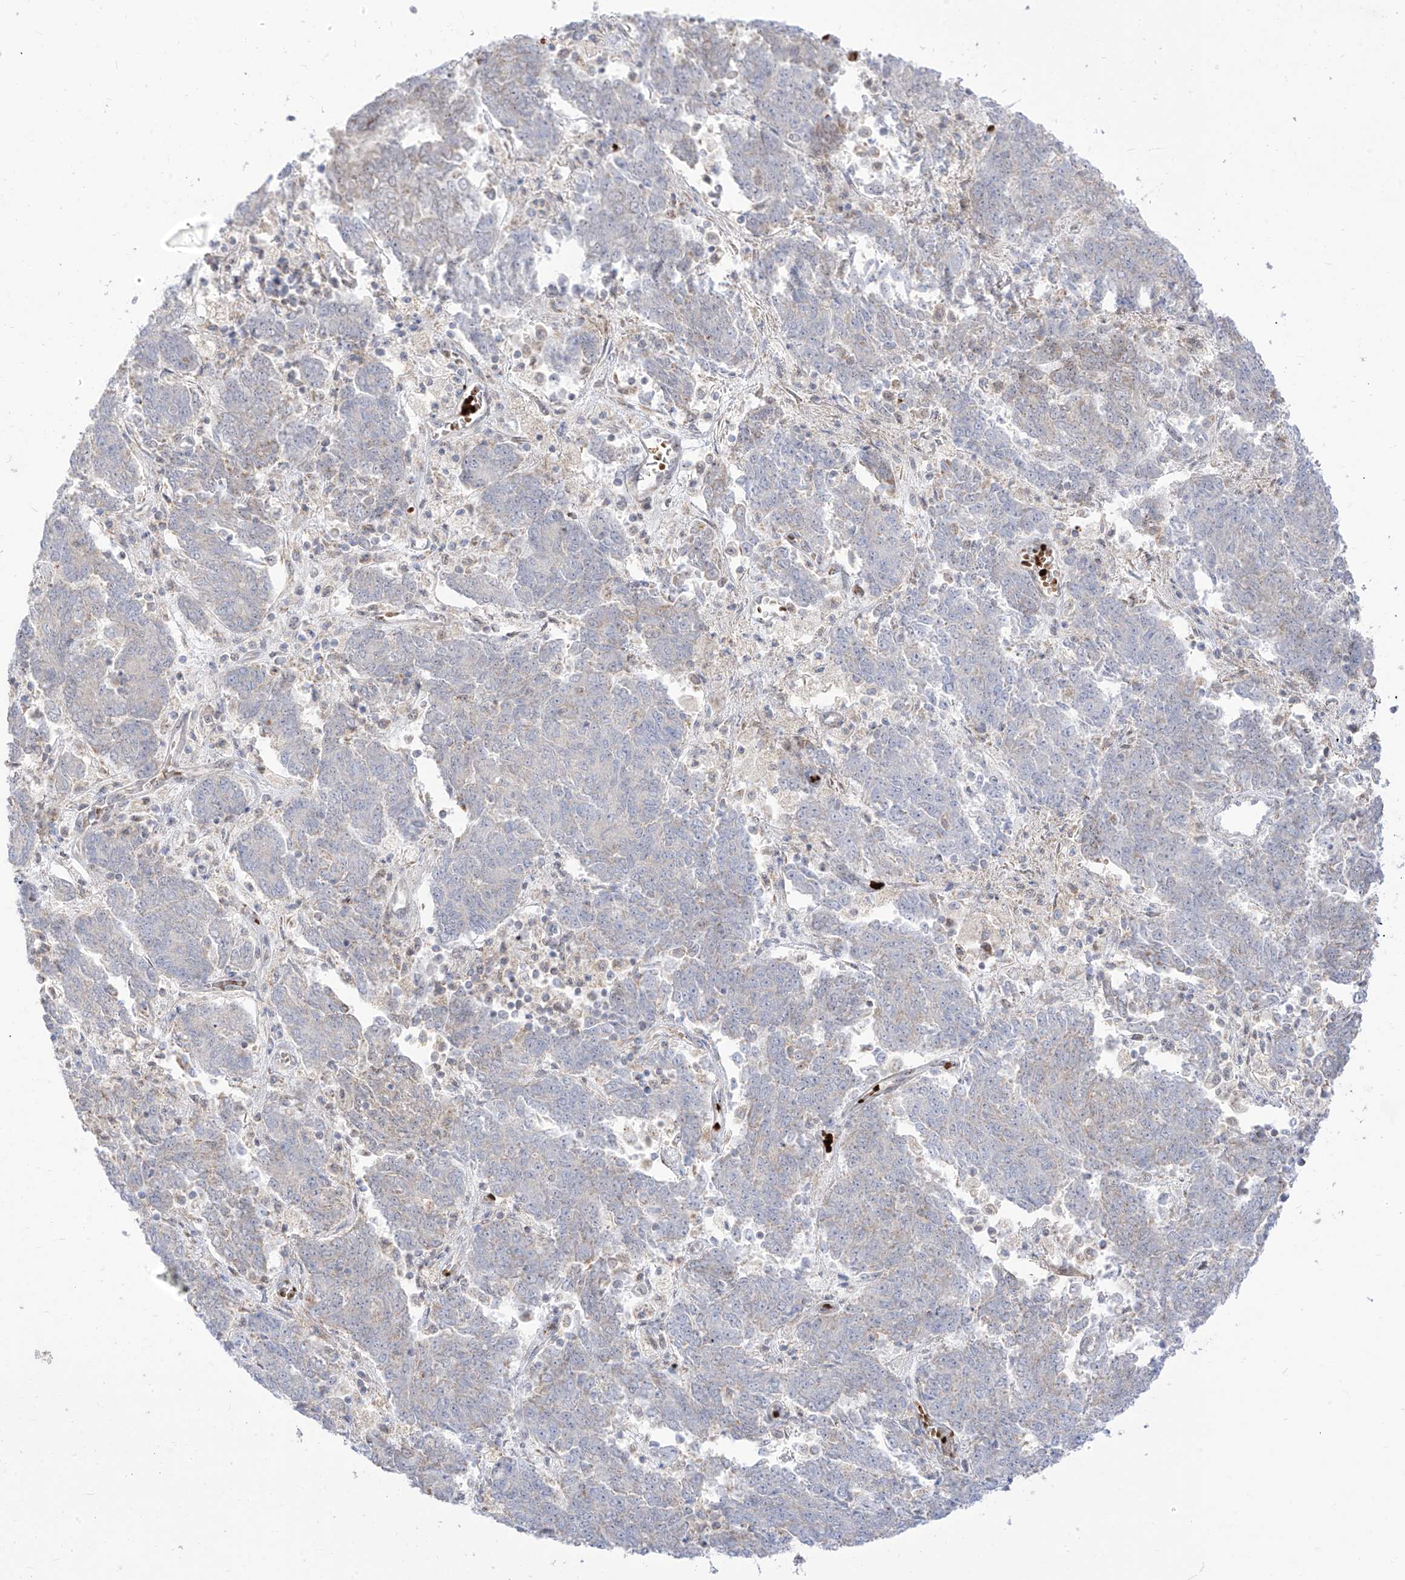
{"staining": {"intensity": "negative", "quantity": "none", "location": "none"}, "tissue": "endometrial cancer", "cell_type": "Tumor cells", "image_type": "cancer", "snomed": [{"axis": "morphology", "description": "Adenocarcinoma, NOS"}, {"axis": "topography", "description": "Endometrium"}], "caption": "Adenocarcinoma (endometrial) stained for a protein using immunohistochemistry (IHC) exhibits no staining tumor cells.", "gene": "ARHGEF40", "patient": {"sex": "female", "age": 80}}